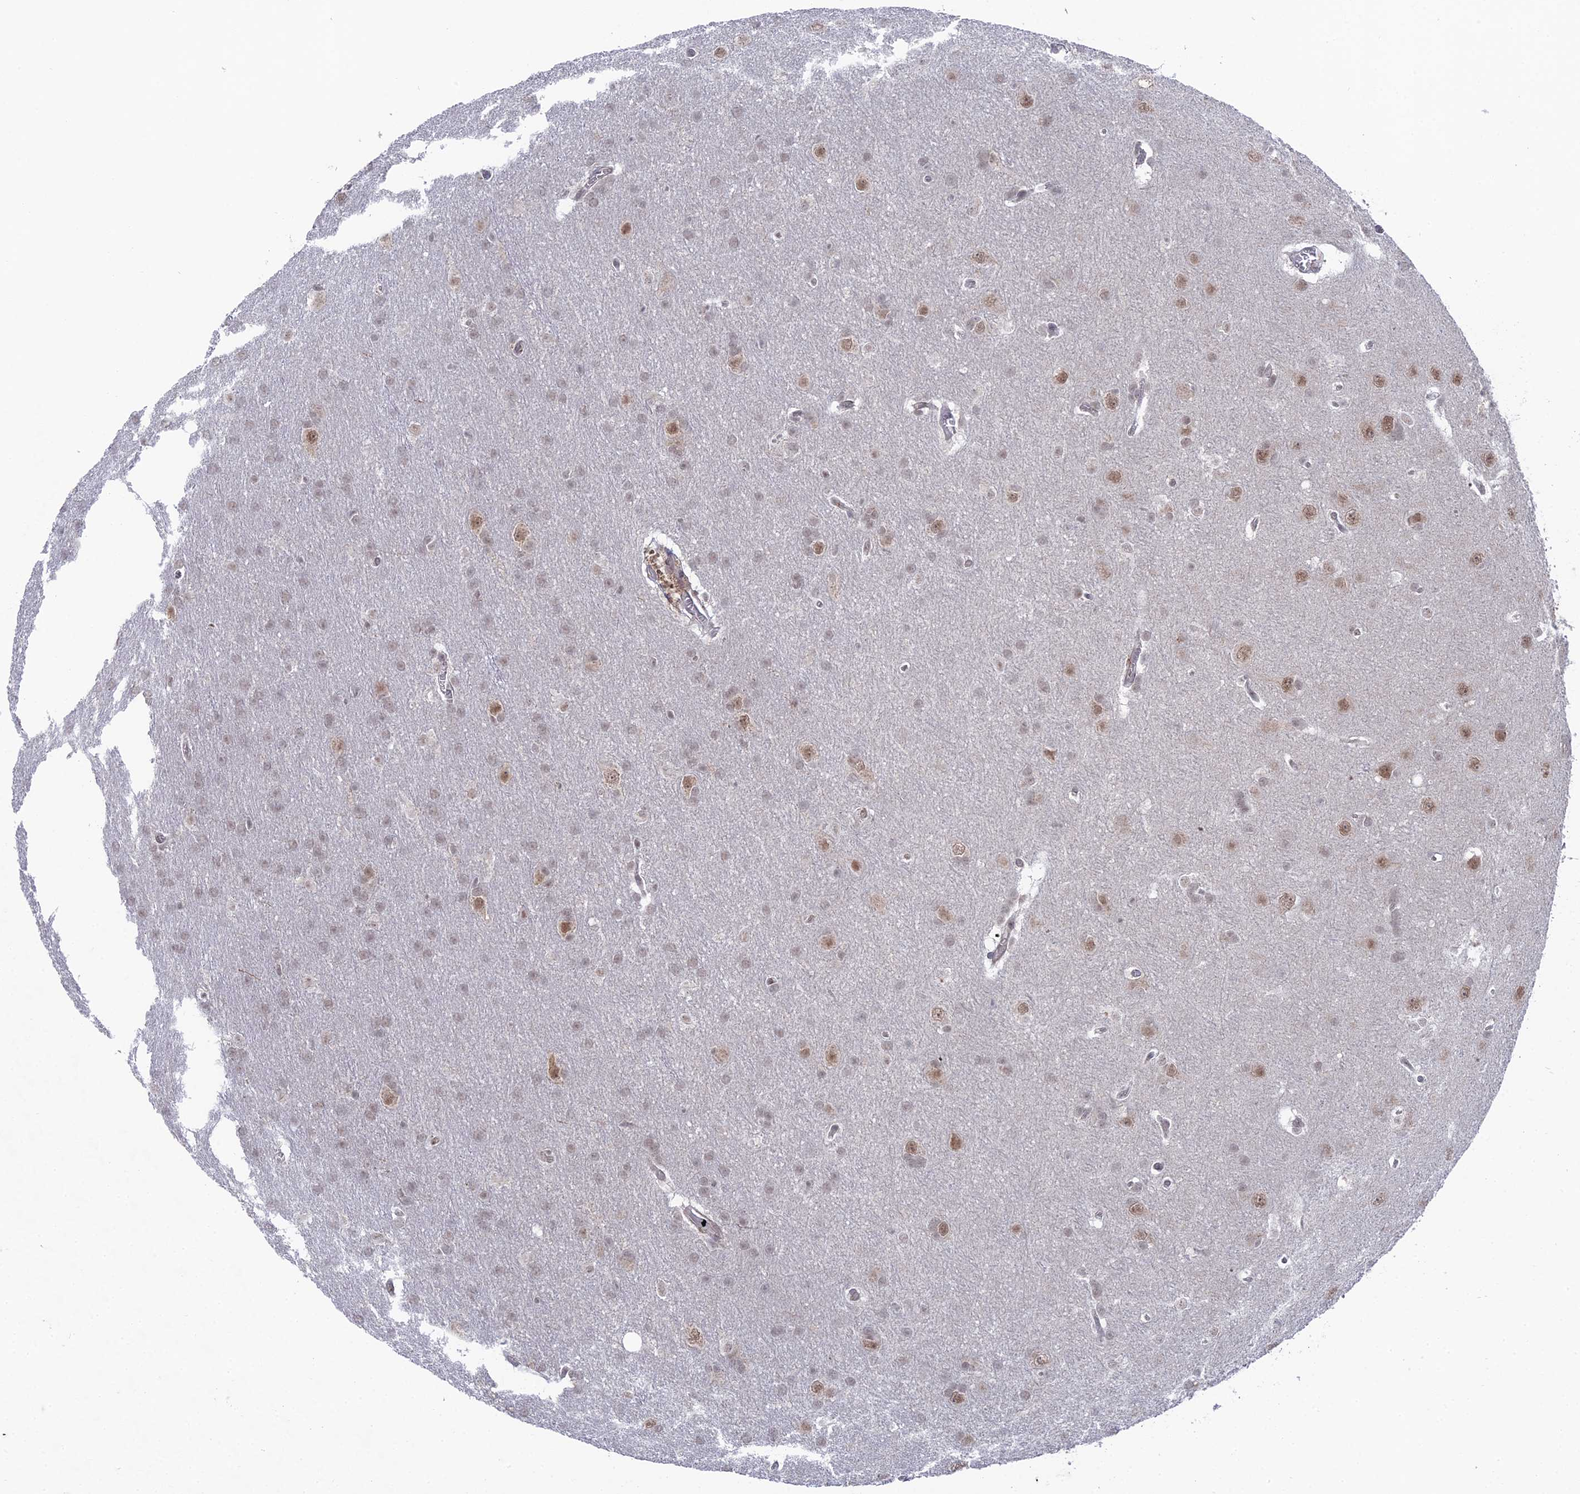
{"staining": {"intensity": "weak", "quantity": "25%-75%", "location": "nuclear"}, "tissue": "glioma", "cell_type": "Tumor cells", "image_type": "cancer", "snomed": [{"axis": "morphology", "description": "Glioma, malignant, Low grade"}, {"axis": "topography", "description": "Brain"}], "caption": "Immunohistochemical staining of glioma displays weak nuclear protein staining in about 25%-75% of tumor cells.", "gene": "FHIP2A", "patient": {"sex": "female", "age": 32}}